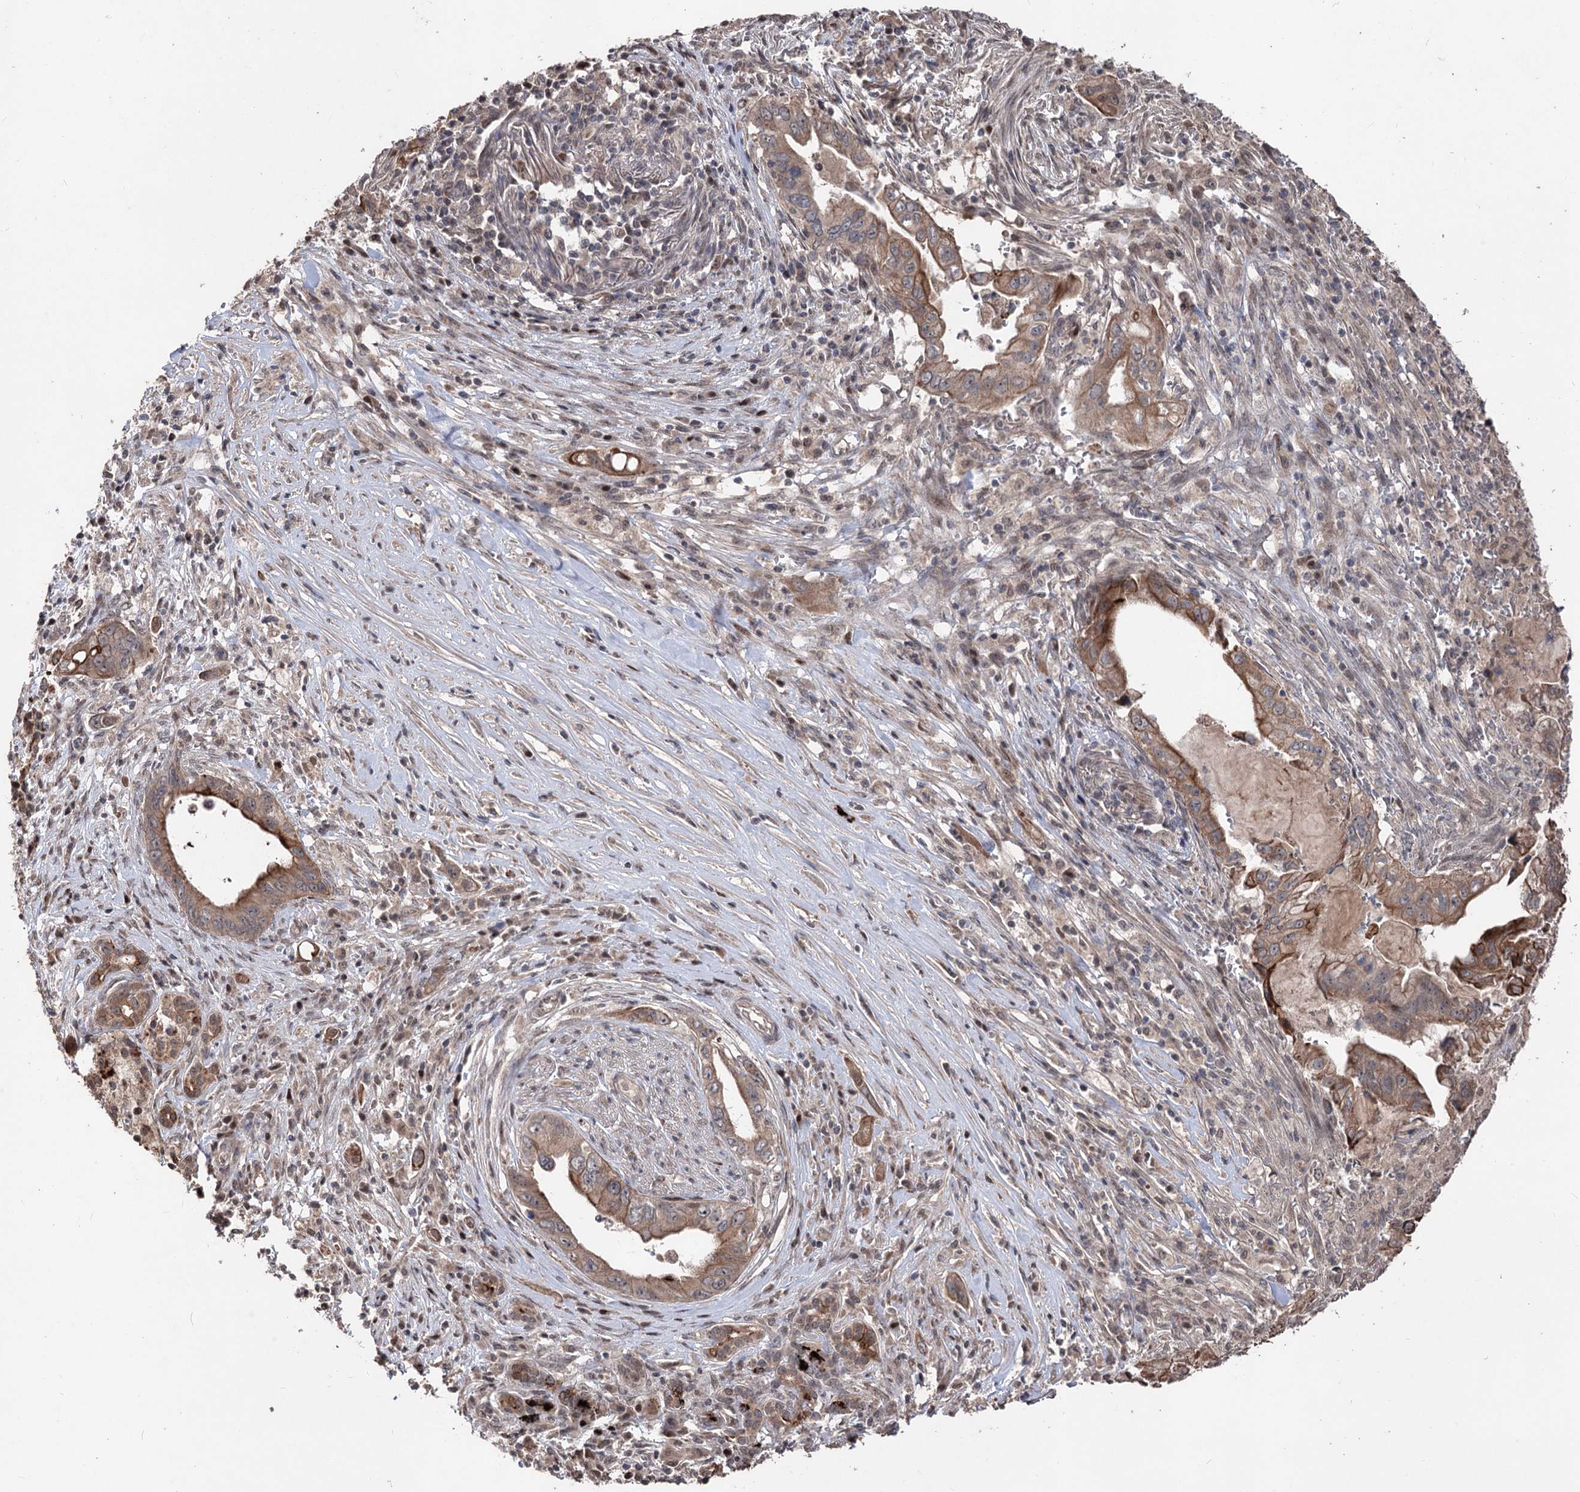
{"staining": {"intensity": "moderate", "quantity": ">75%", "location": "cytoplasmic/membranous"}, "tissue": "pancreatic cancer", "cell_type": "Tumor cells", "image_type": "cancer", "snomed": [{"axis": "morphology", "description": "Adenocarcinoma, NOS"}, {"axis": "topography", "description": "Pancreas"}], "caption": "A medium amount of moderate cytoplasmic/membranous staining is seen in approximately >75% of tumor cells in pancreatic adenocarcinoma tissue. Ihc stains the protein in brown and the nuclei are stained blue.", "gene": "CPNE8", "patient": {"sex": "female", "age": 73}}